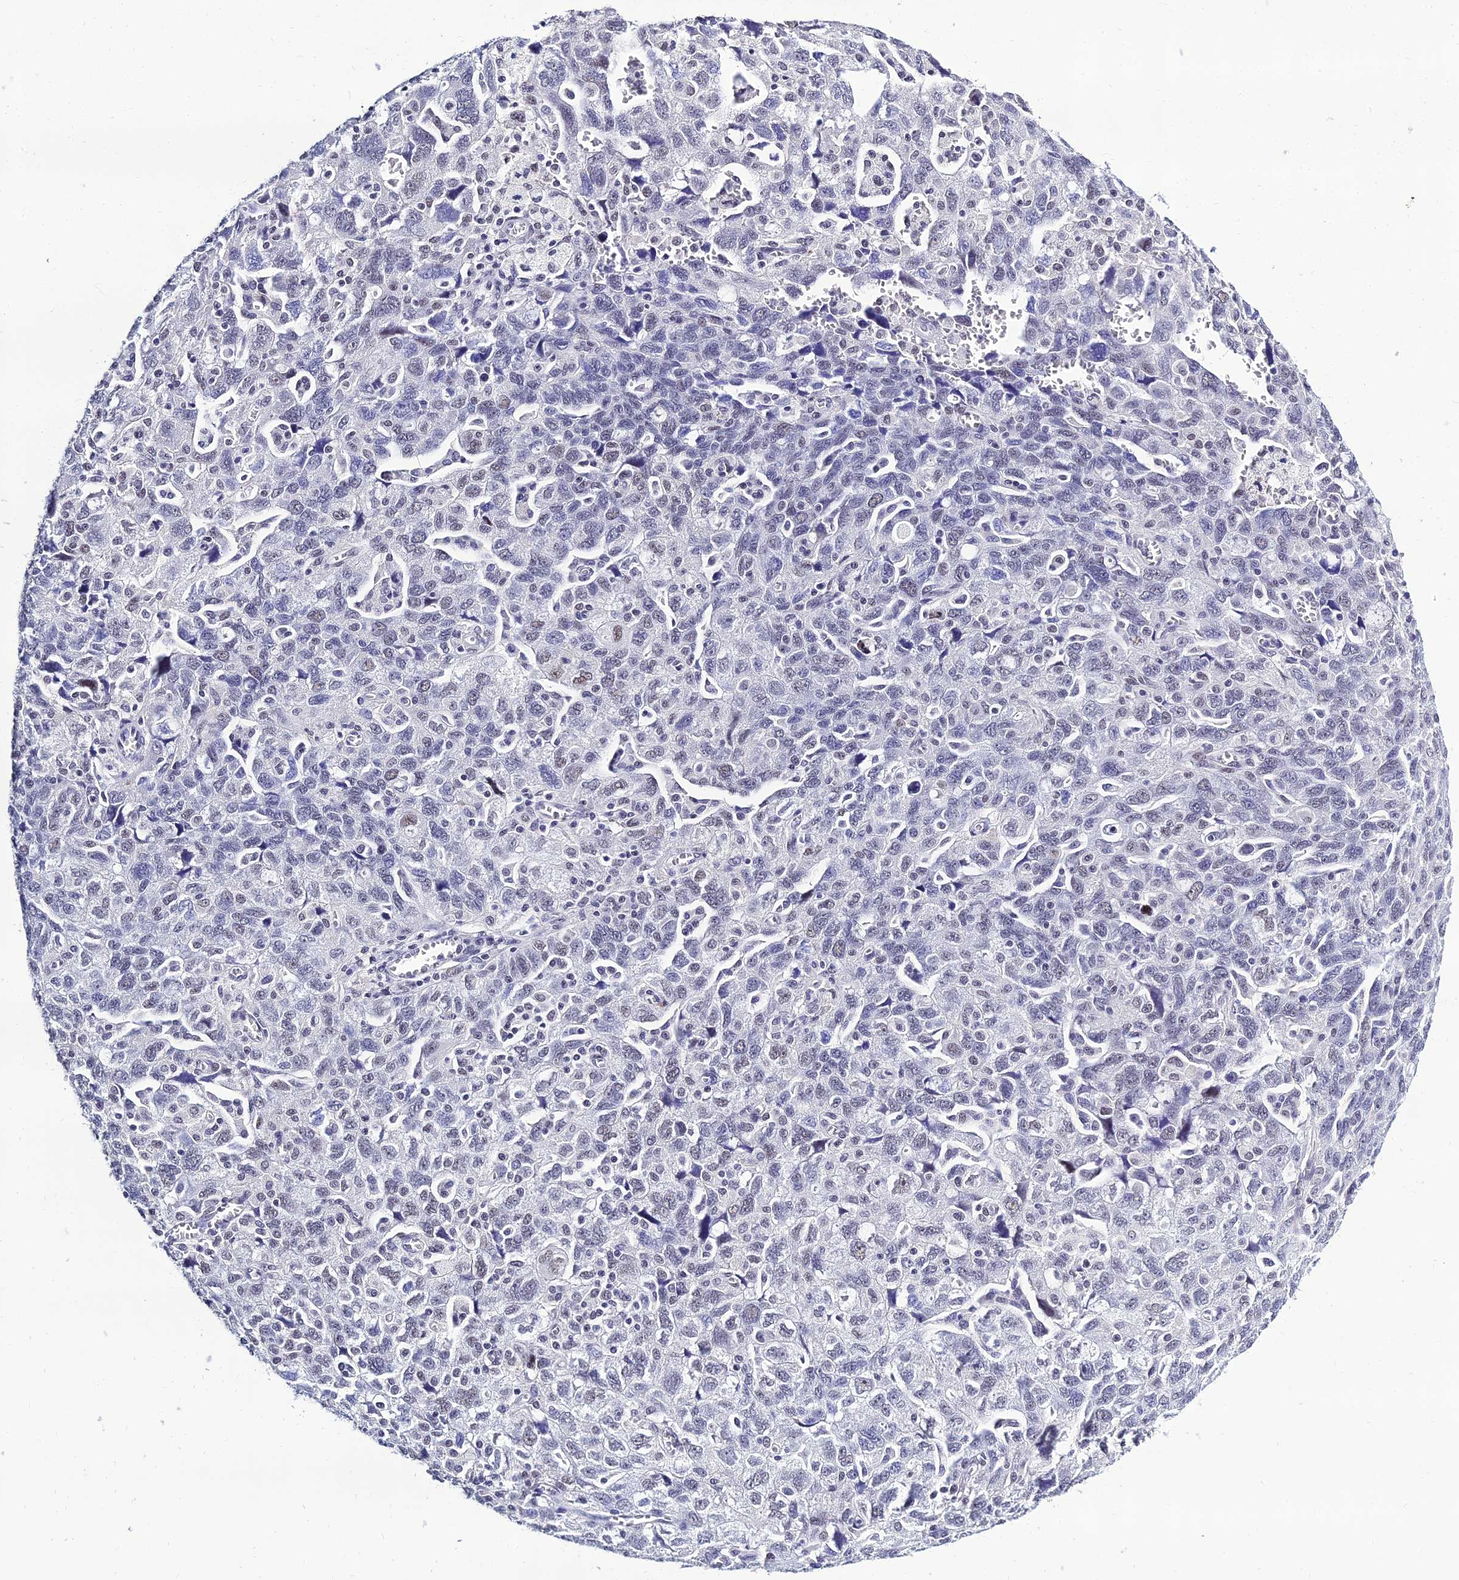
{"staining": {"intensity": "negative", "quantity": "none", "location": "none"}, "tissue": "ovarian cancer", "cell_type": "Tumor cells", "image_type": "cancer", "snomed": [{"axis": "morphology", "description": "Carcinoma, NOS"}, {"axis": "morphology", "description": "Cystadenocarcinoma, serous, NOS"}, {"axis": "topography", "description": "Ovary"}], "caption": "The micrograph displays no significant positivity in tumor cells of ovarian serous cystadenocarcinoma.", "gene": "PPP4R2", "patient": {"sex": "female", "age": 69}}